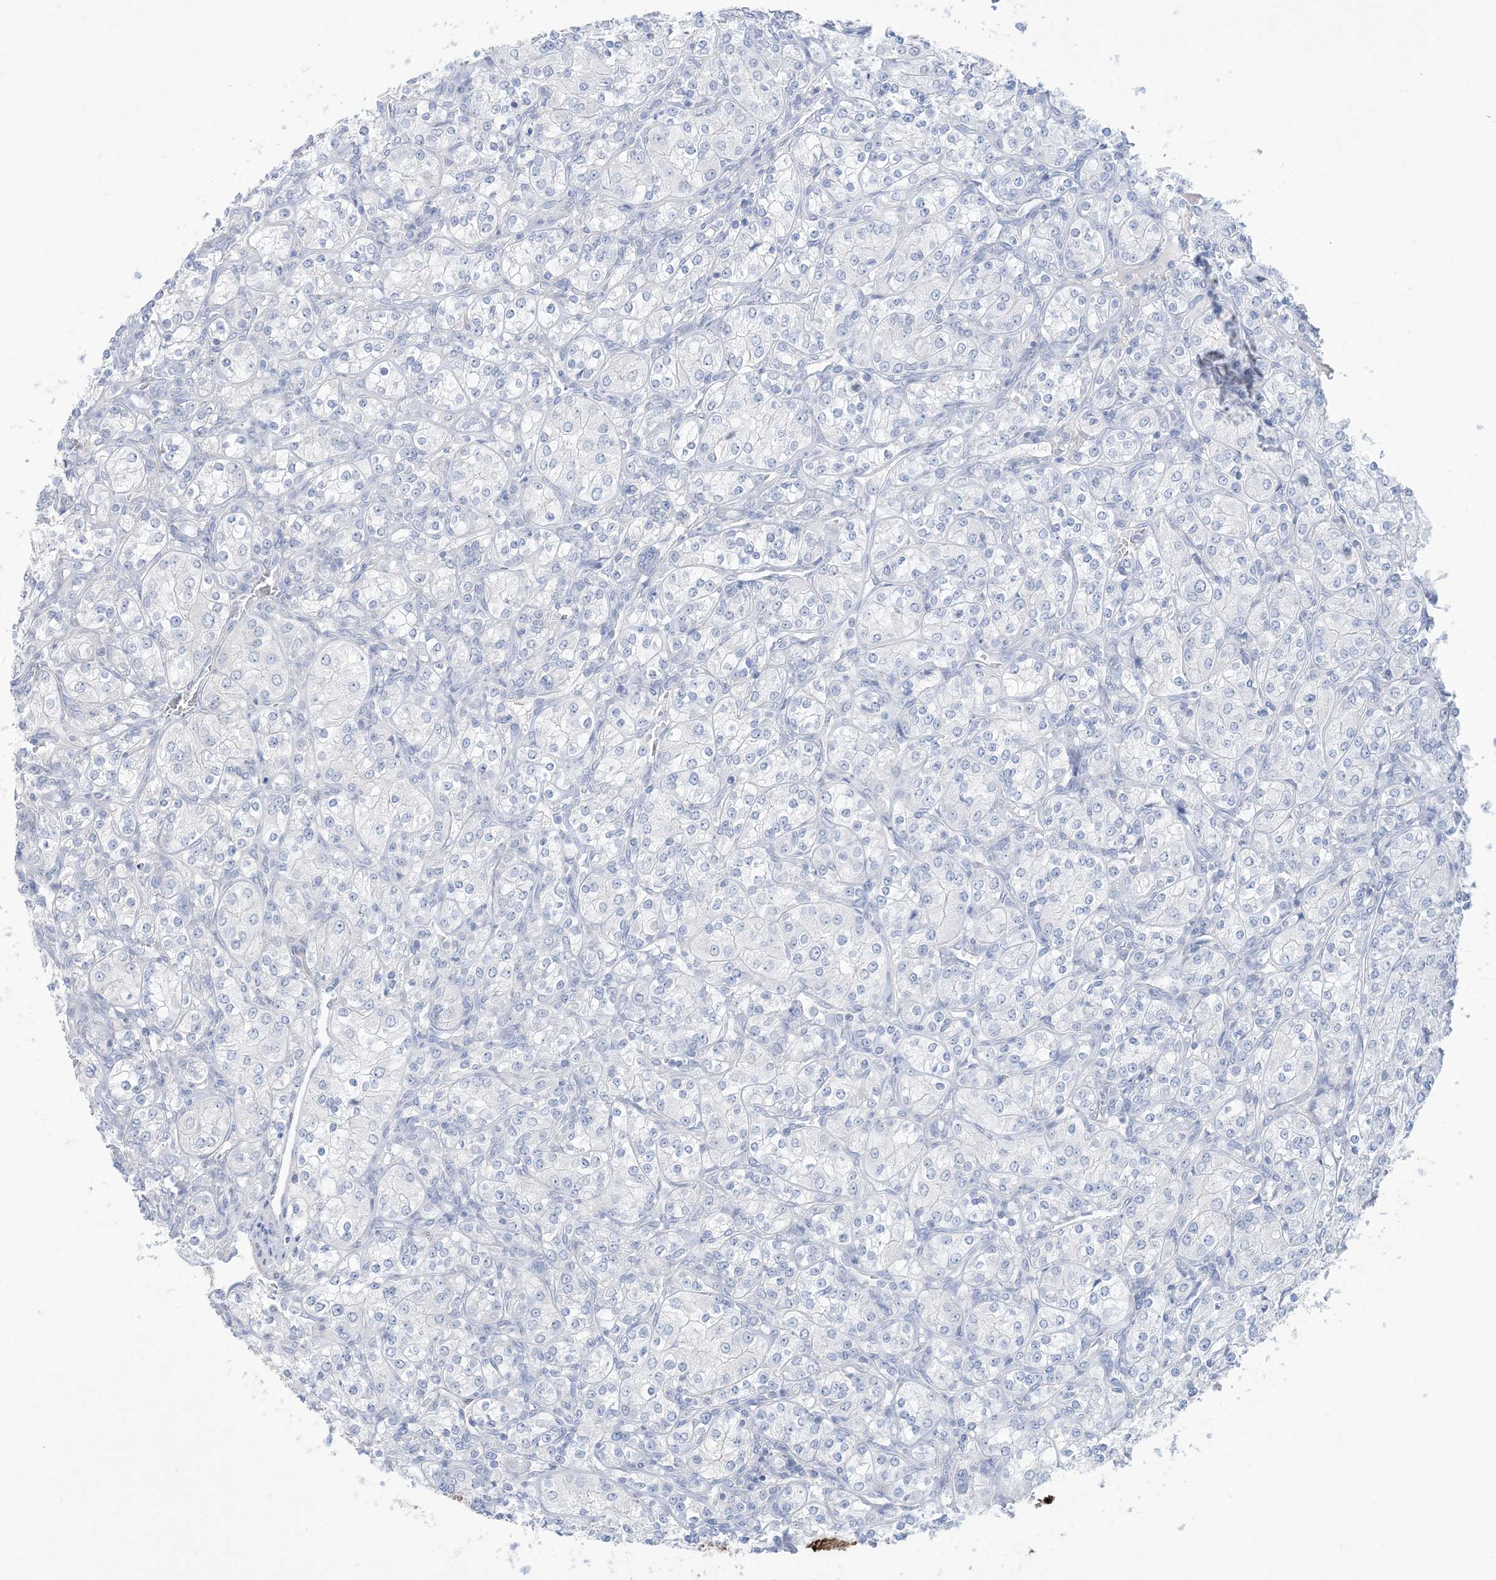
{"staining": {"intensity": "negative", "quantity": "none", "location": "none"}, "tissue": "renal cancer", "cell_type": "Tumor cells", "image_type": "cancer", "snomed": [{"axis": "morphology", "description": "Adenocarcinoma, NOS"}, {"axis": "topography", "description": "Kidney"}], "caption": "This histopathology image is of adenocarcinoma (renal) stained with IHC to label a protein in brown with the nuclei are counter-stained blue. There is no staining in tumor cells.", "gene": "MARS2", "patient": {"sex": "male", "age": 77}}